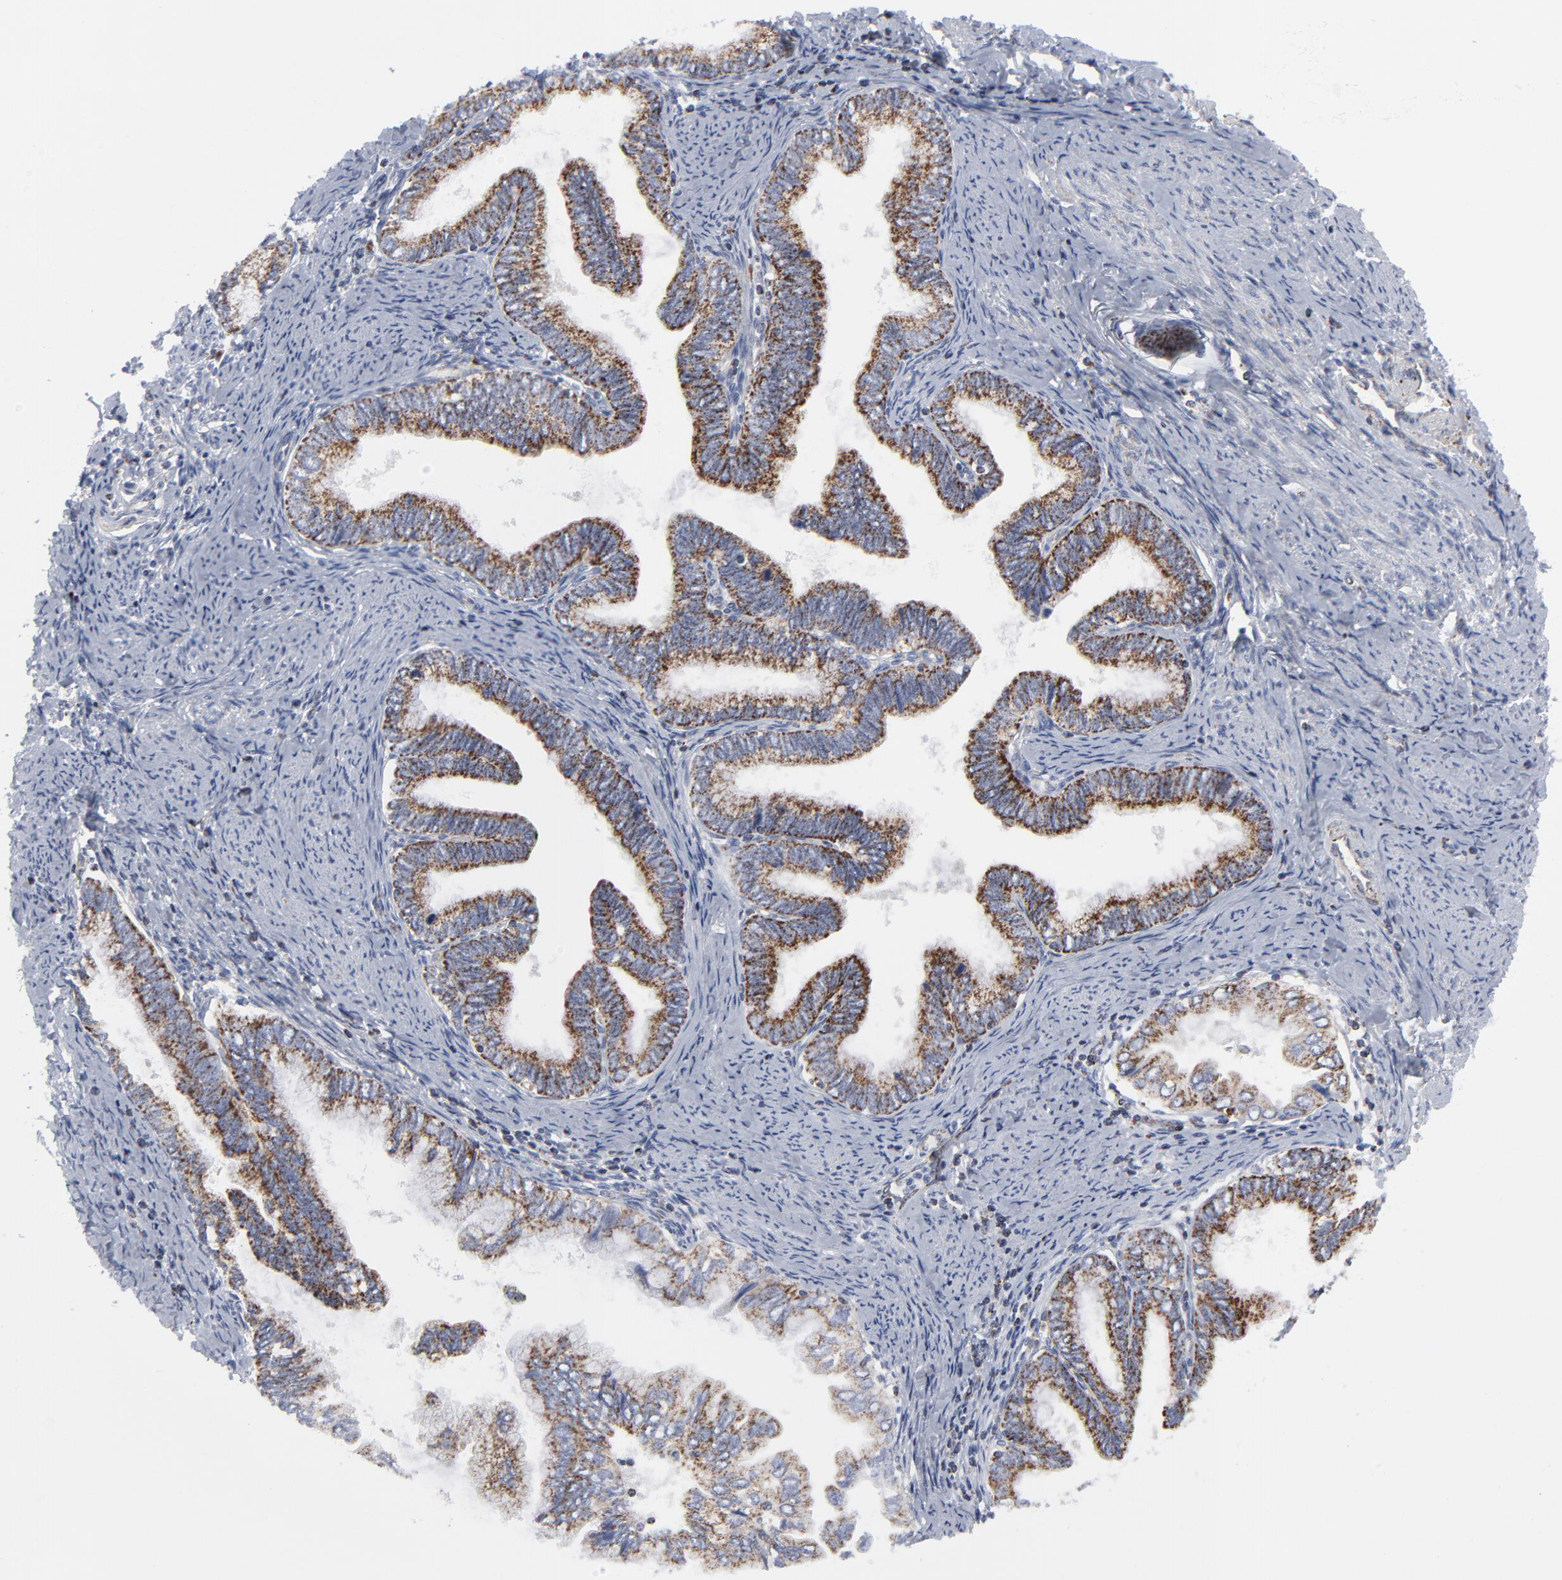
{"staining": {"intensity": "moderate", "quantity": ">75%", "location": "cytoplasmic/membranous"}, "tissue": "cervical cancer", "cell_type": "Tumor cells", "image_type": "cancer", "snomed": [{"axis": "morphology", "description": "Adenocarcinoma, NOS"}, {"axis": "topography", "description": "Cervix"}], "caption": "Cervical adenocarcinoma stained with a protein marker displays moderate staining in tumor cells.", "gene": "TXNRD2", "patient": {"sex": "female", "age": 49}}